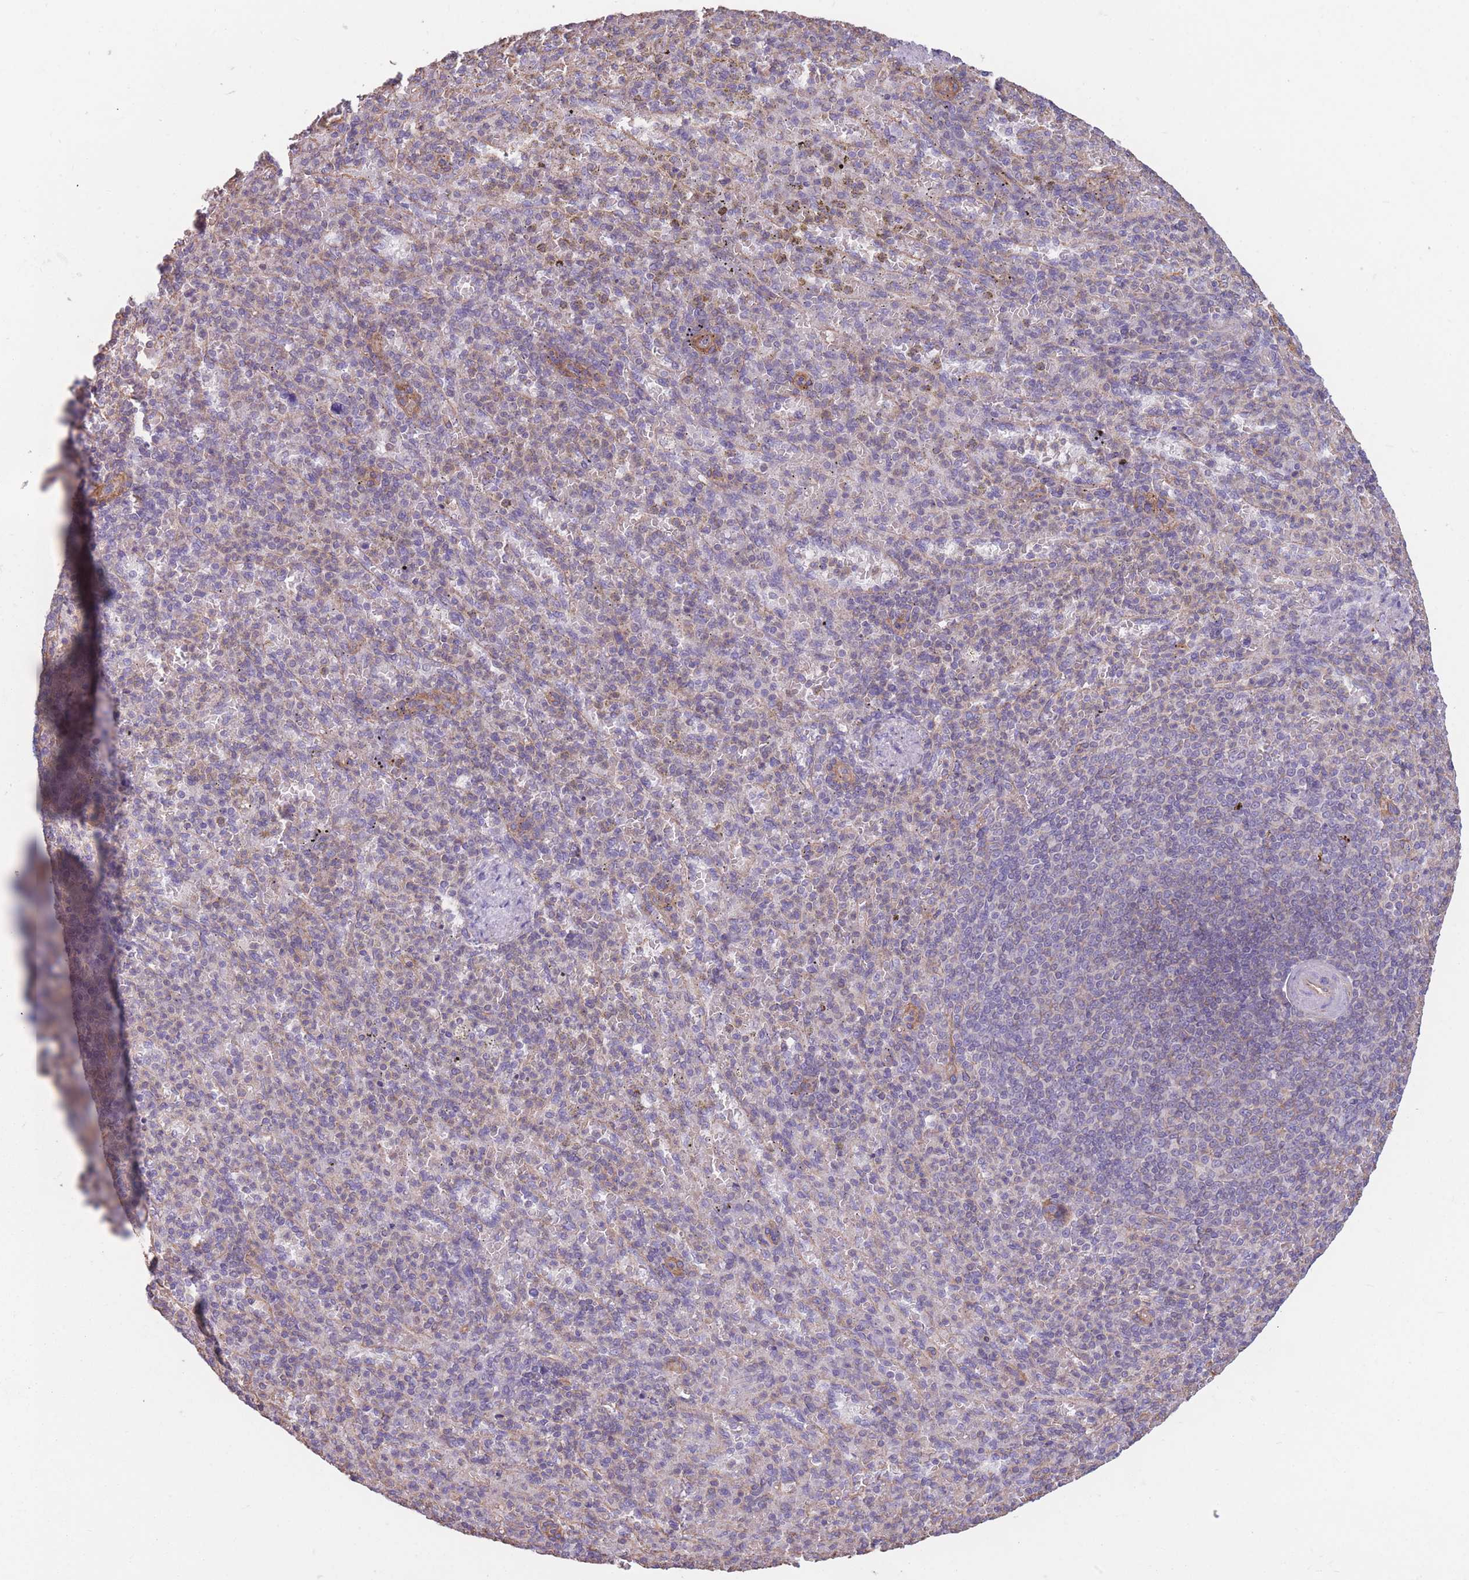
{"staining": {"intensity": "negative", "quantity": "none", "location": "none"}, "tissue": "spleen", "cell_type": "Cells in red pulp", "image_type": "normal", "snomed": [{"axis": "morphology", "description": "Normal tissue, NOS"}, {"axis": "topography", "description": "Spleen"}], "caption": "IHC image of normal spleen stained for a protein (brown), which exhibits no positivity in cells in red pulp. (DAB IHC visualized using brightfield microscopy, high magnification).", "gene": "ADD1", "patient": {"sex": "female", "age": 74}}